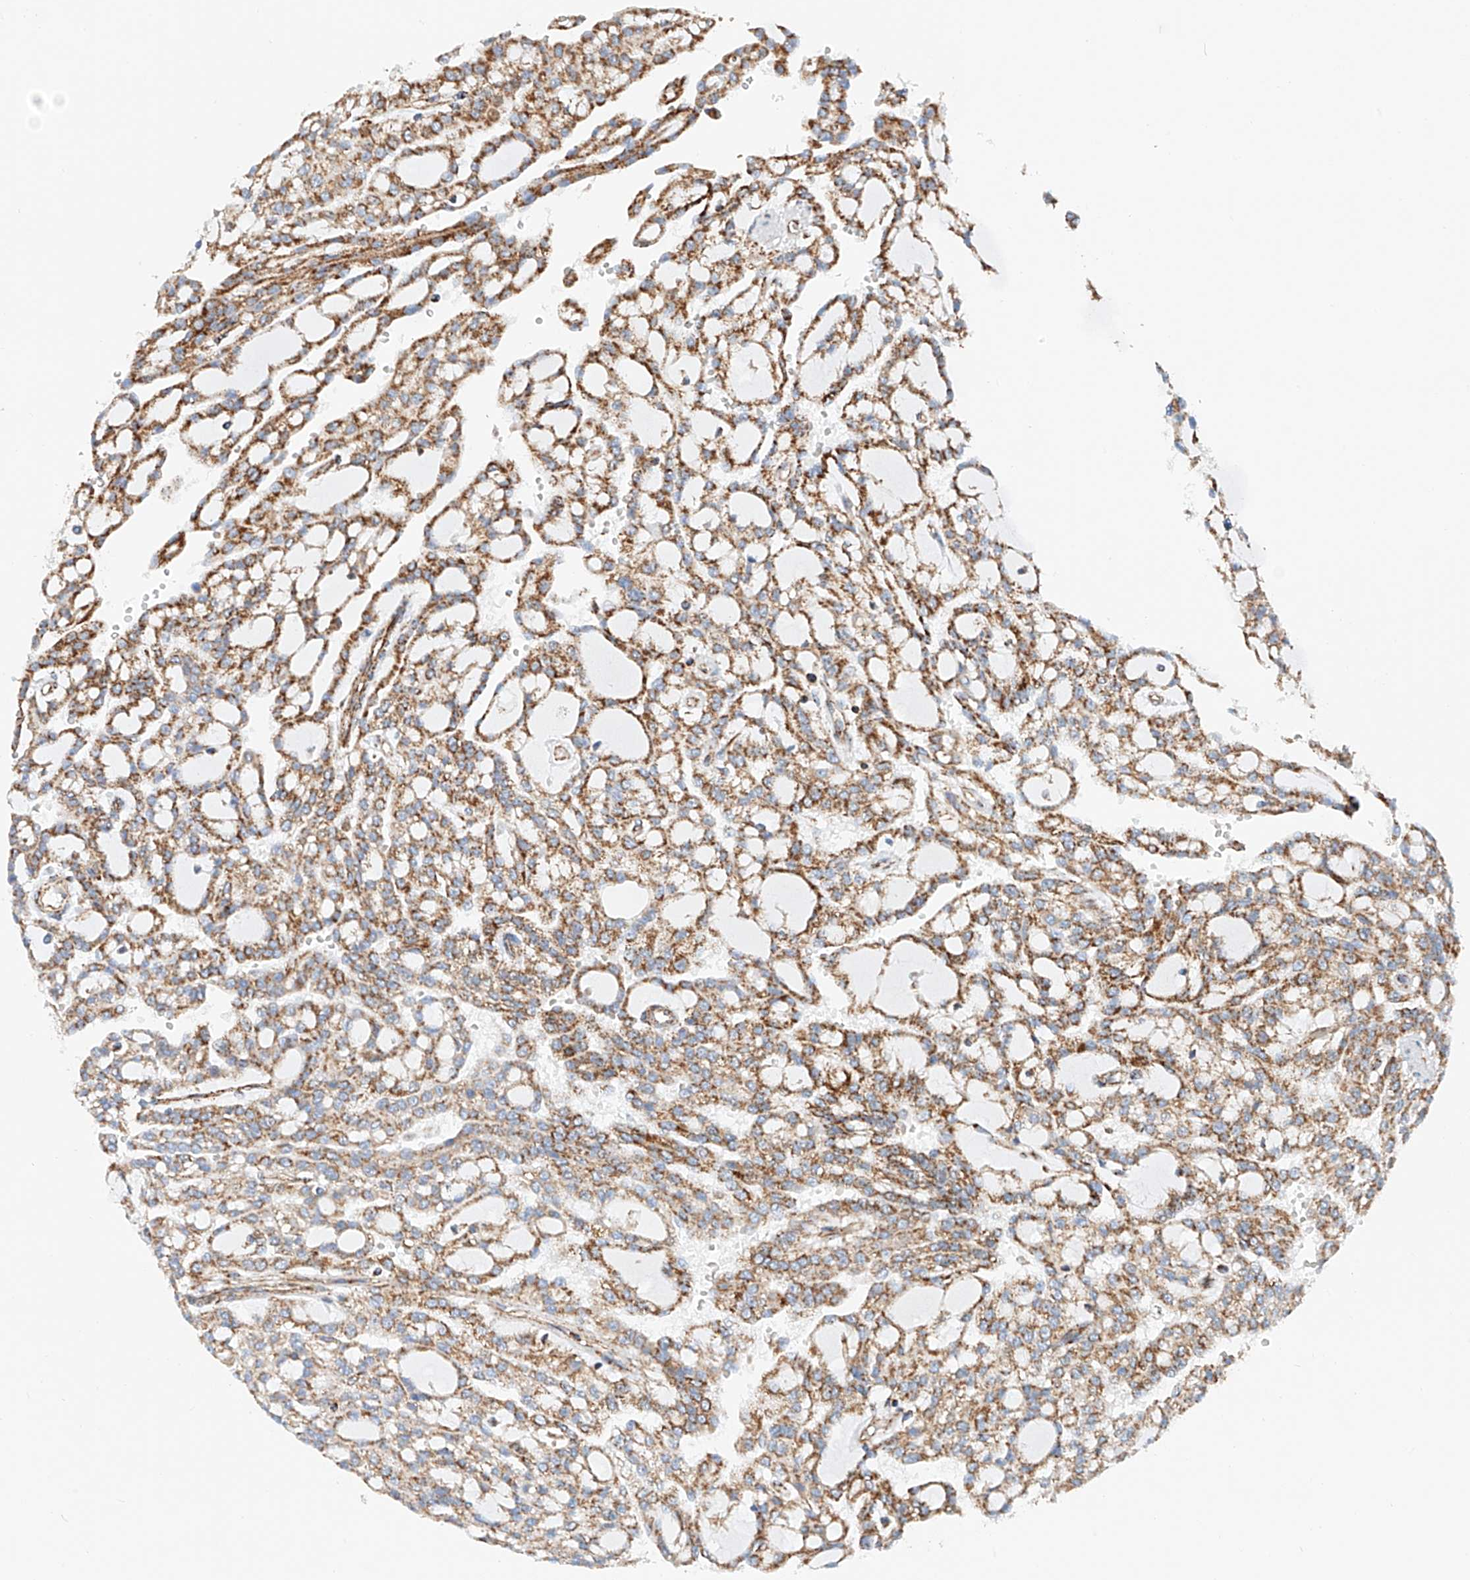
{"staining": {"intensity": "moderate", "quantity": ">75%", "location": "cytoplasmic/membranous"}, "tissue": "renal cancer", "cell_type": "Tumor cells", "image_type": "cancer", "snomed": [{"axis": "morphology", "description": "Adenocarcinoma, NOS"}, {"axis": "topography", "description": "Kidney"}], "caption": "The immunohistochemical stain shows moderate cytoplasmic/membranous positivity in tumor cells of renal cancer (adenocarcinoma) tissue.", "gene": "NDUFV3", "patient": {"sex": "male", "age": 63}}